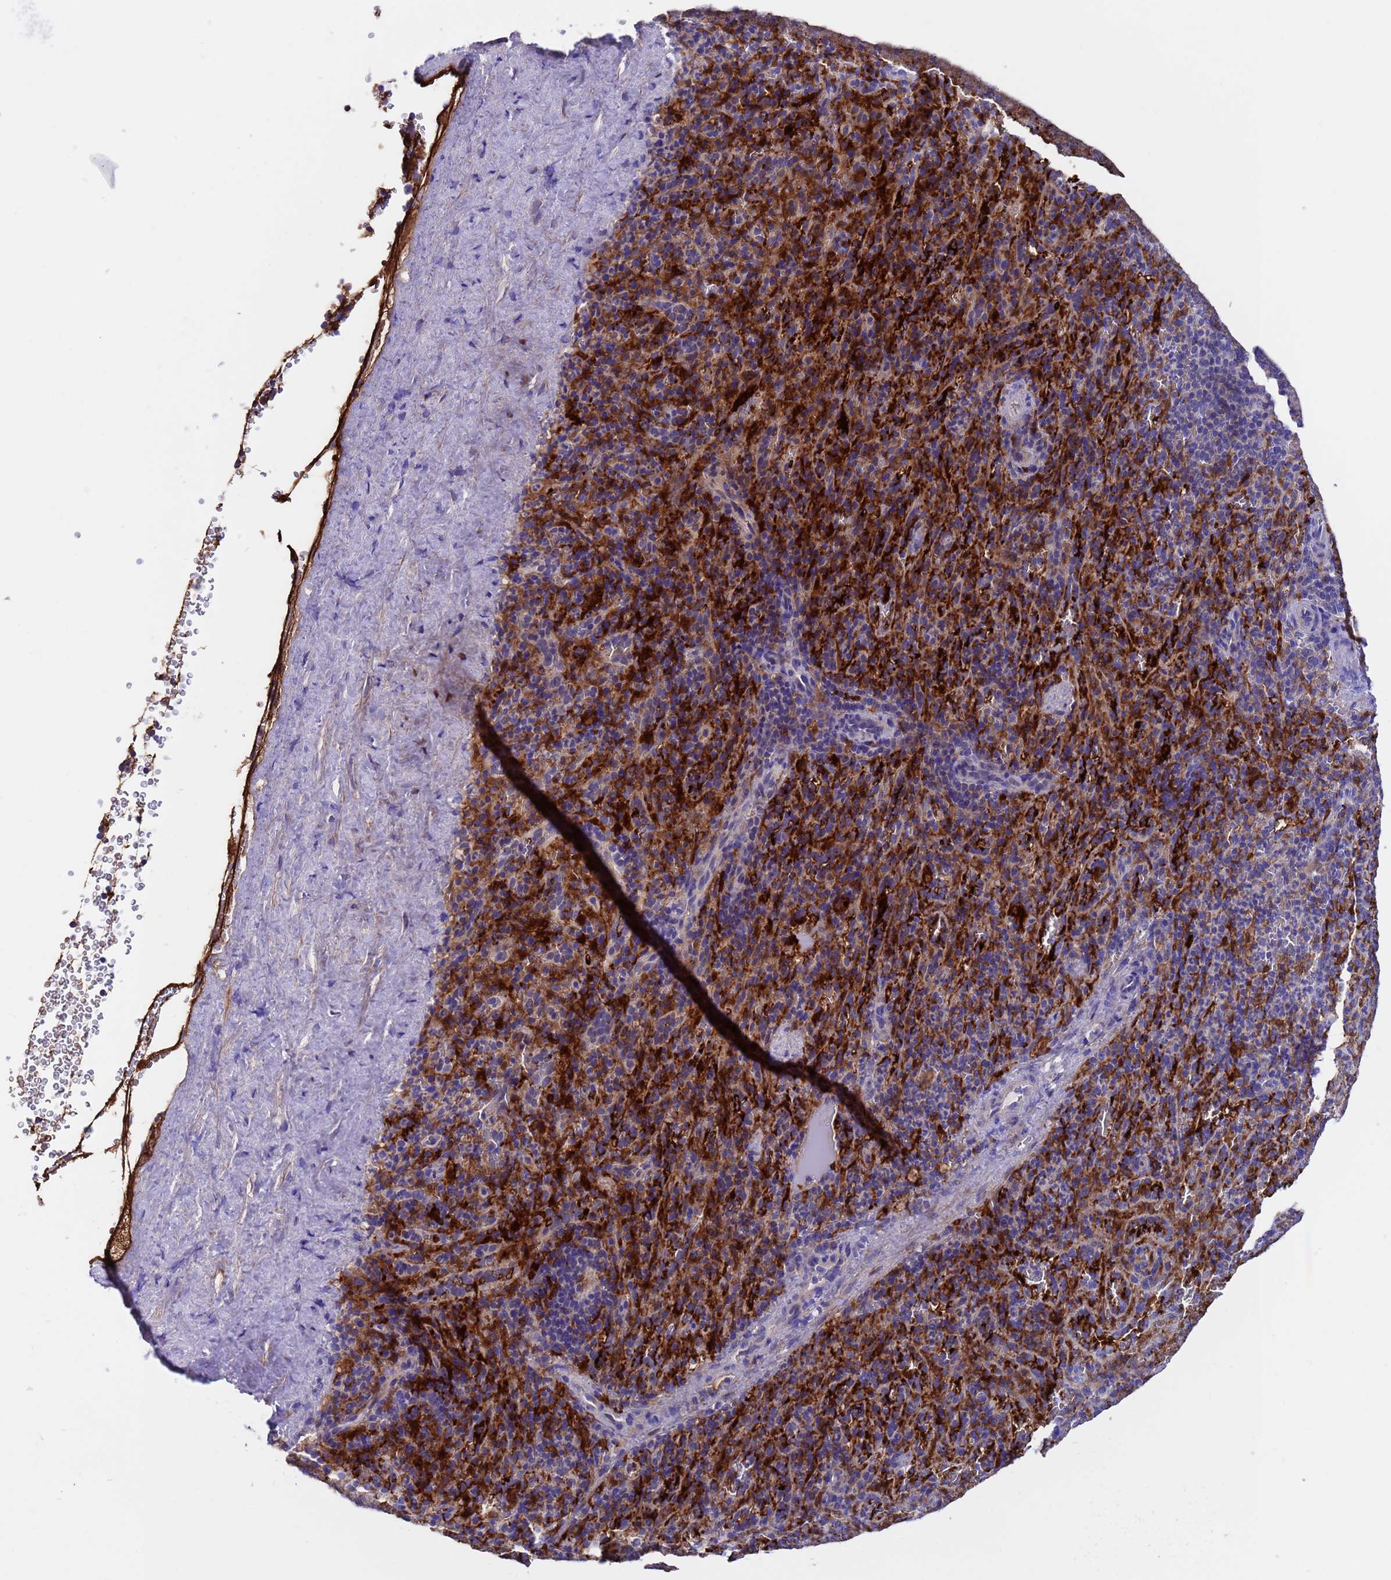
{"staining": {"intensity": "negative", "quantity": "none", "location": "none"}, "tissue": "spleen", "cell_type": "Cells in red pulp", "image_type": "normal", "snomed": [{"axis": "morphology", "description": "Normal tissue, NOS"}, {"axis": "topography", "description": "Spleen"}], "caption": "An image of human spleen is negative for staining in cells in red pulp.", "gene": "ELP6", "patient": {"sex": "female", "age": 21}}